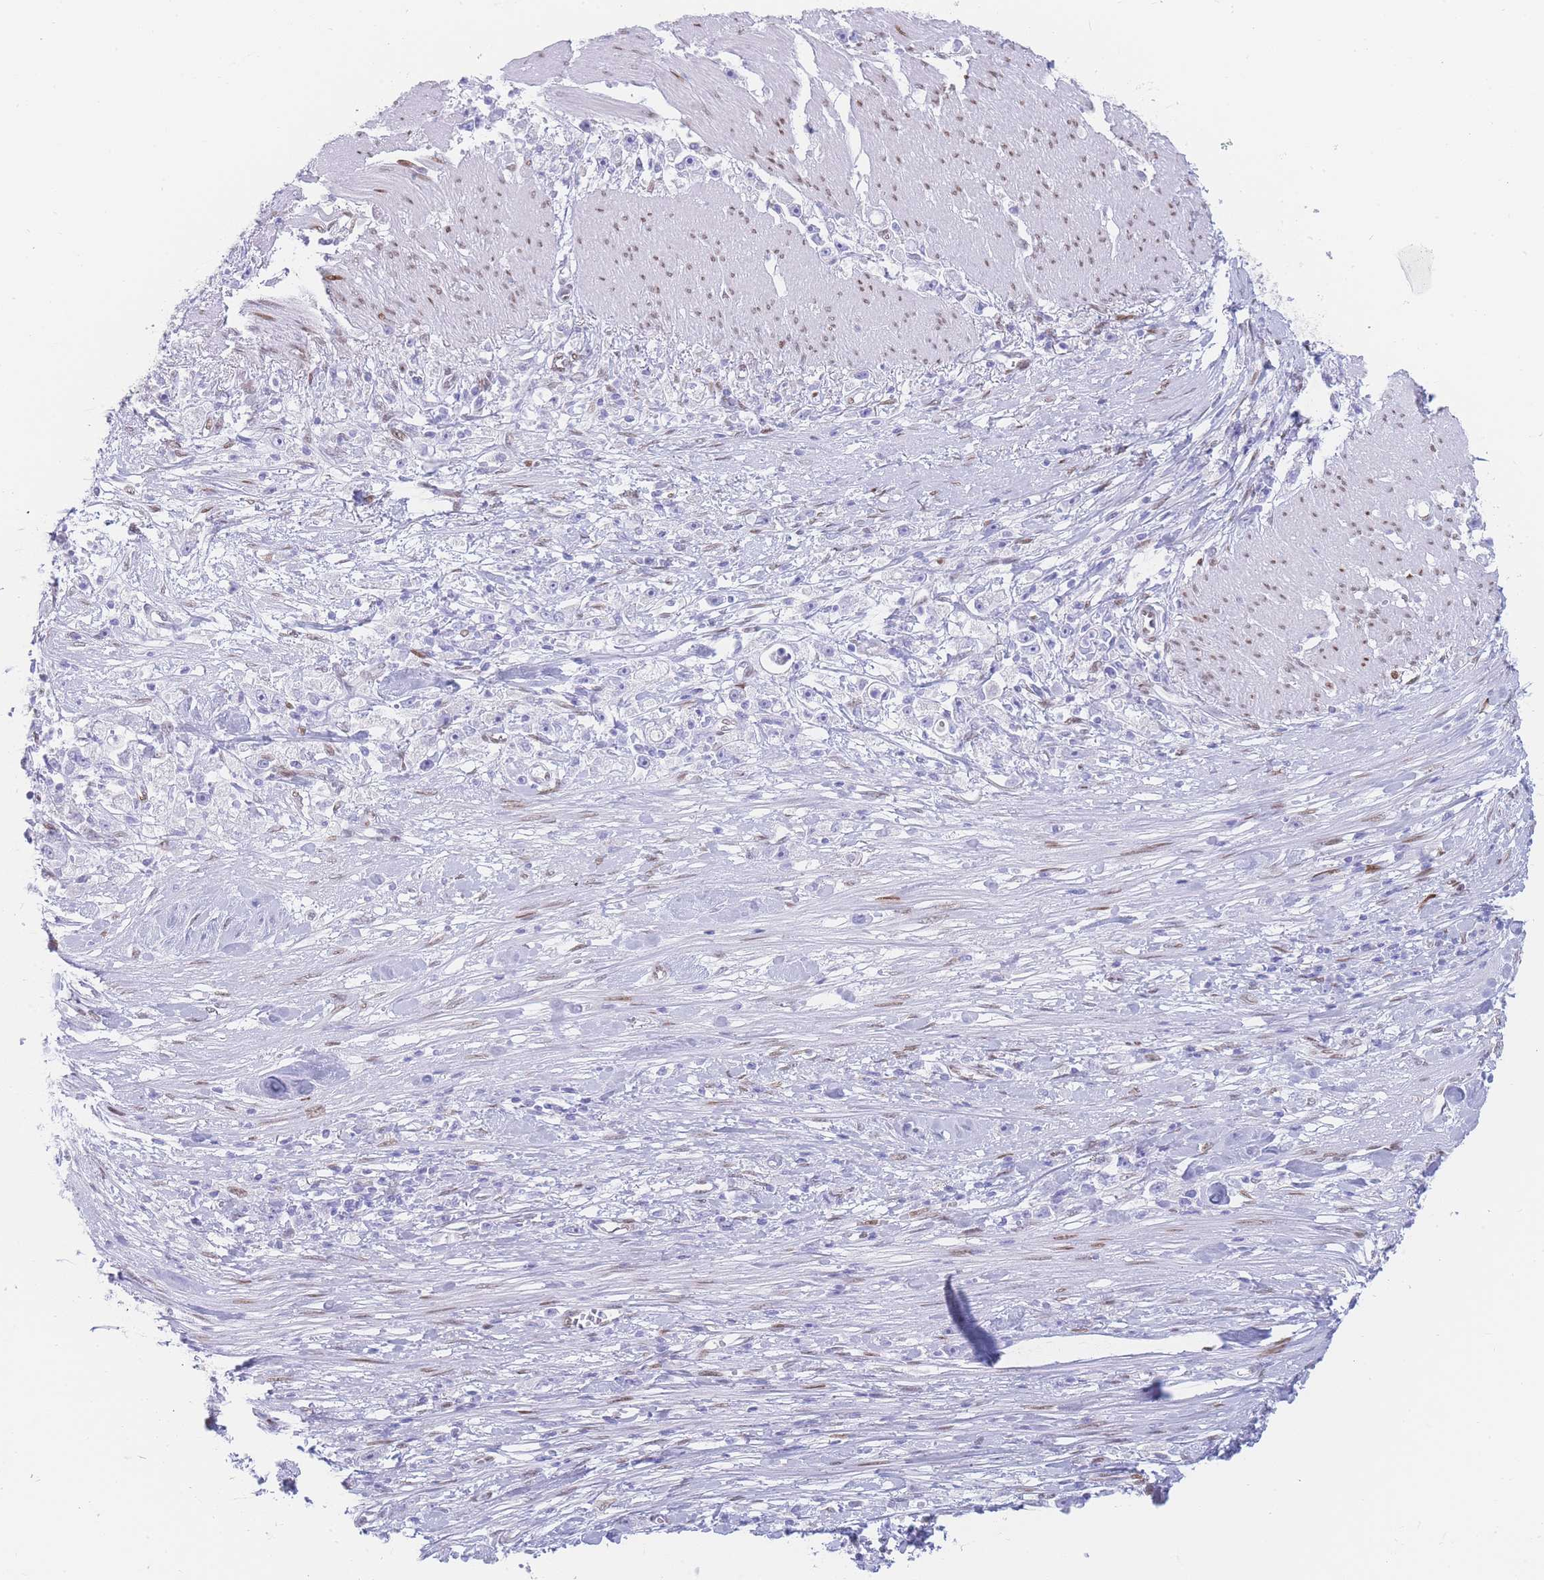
{"staining": {"intensity": "negative", "quantity": "none", "location": "none"}, "tissue": "stomach cancer", "cell_type": "Tumor cells", "image_type": "cancer", "snomed": [{"axis": "morphology", "description": "Adenocarcinoma, NOS"}, {"axis": "topography", "description": "Stomach"}], "caption": "This is an IHC photomicrograph of stomach cancer (adenocarcinoma). There is no expression in tumor cells.", "gene": "PSMB5", "patient": {"sex": "female", "age": 59}}